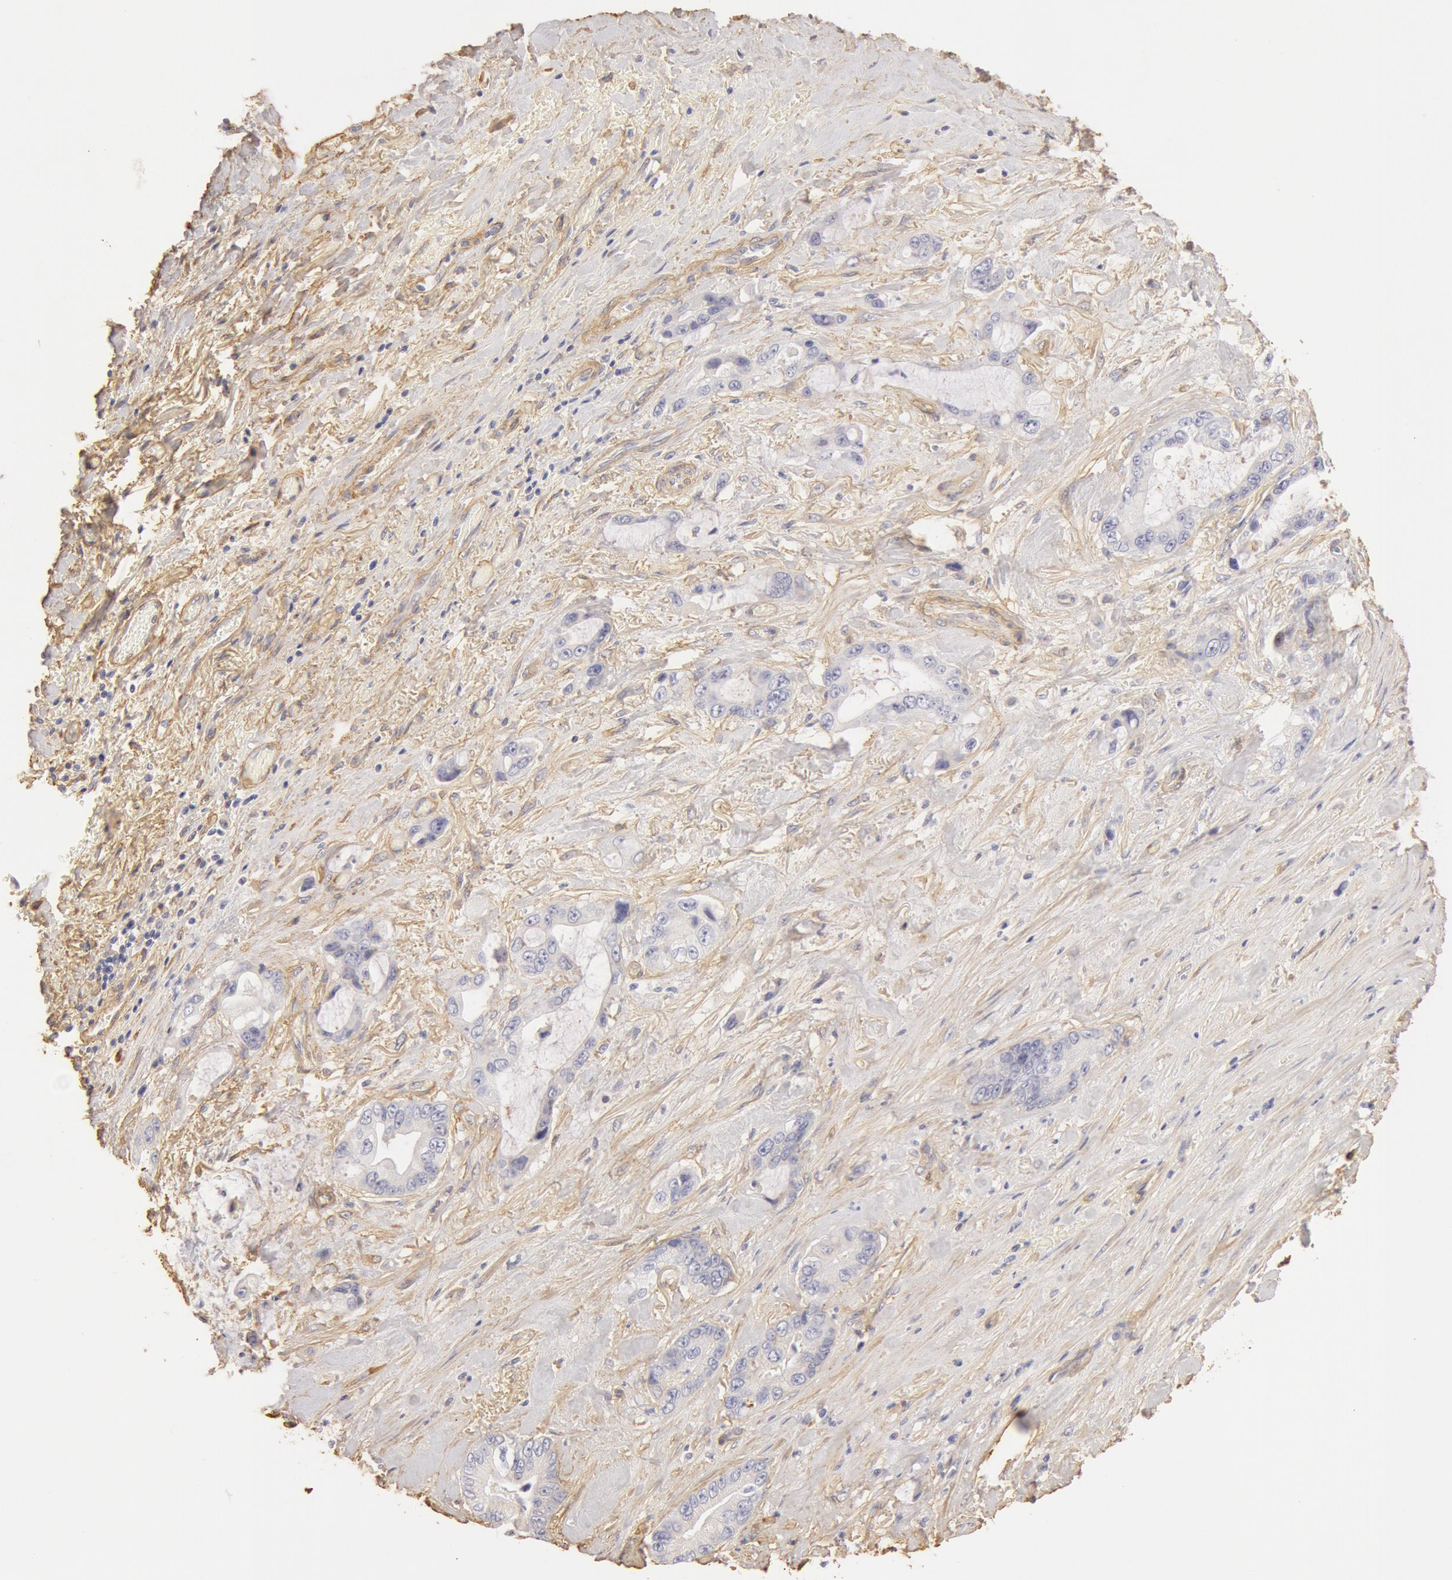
{"staining": {"intensity": "negative", "quantity": "none", "location": "none"}, "tissue": "pancreatic cancer", "cell_type": "Tumor cells", "image_type": "cancer", "snomed": [{"axis": "morphology", "description": "Adenocarcinoma, NOS"}, {"axis": "topography", "description": "Pancreas"}, {"axis": "topography", "description": "Stomach, upper"}], "caption": "Histopathology image shows no significant protein expression in tumor cells of pancreatic adenocarcinoma. Nuclei are stained in blue.", "gene": "COL4A1", "patient": {"sex": "male", "age": 77}}